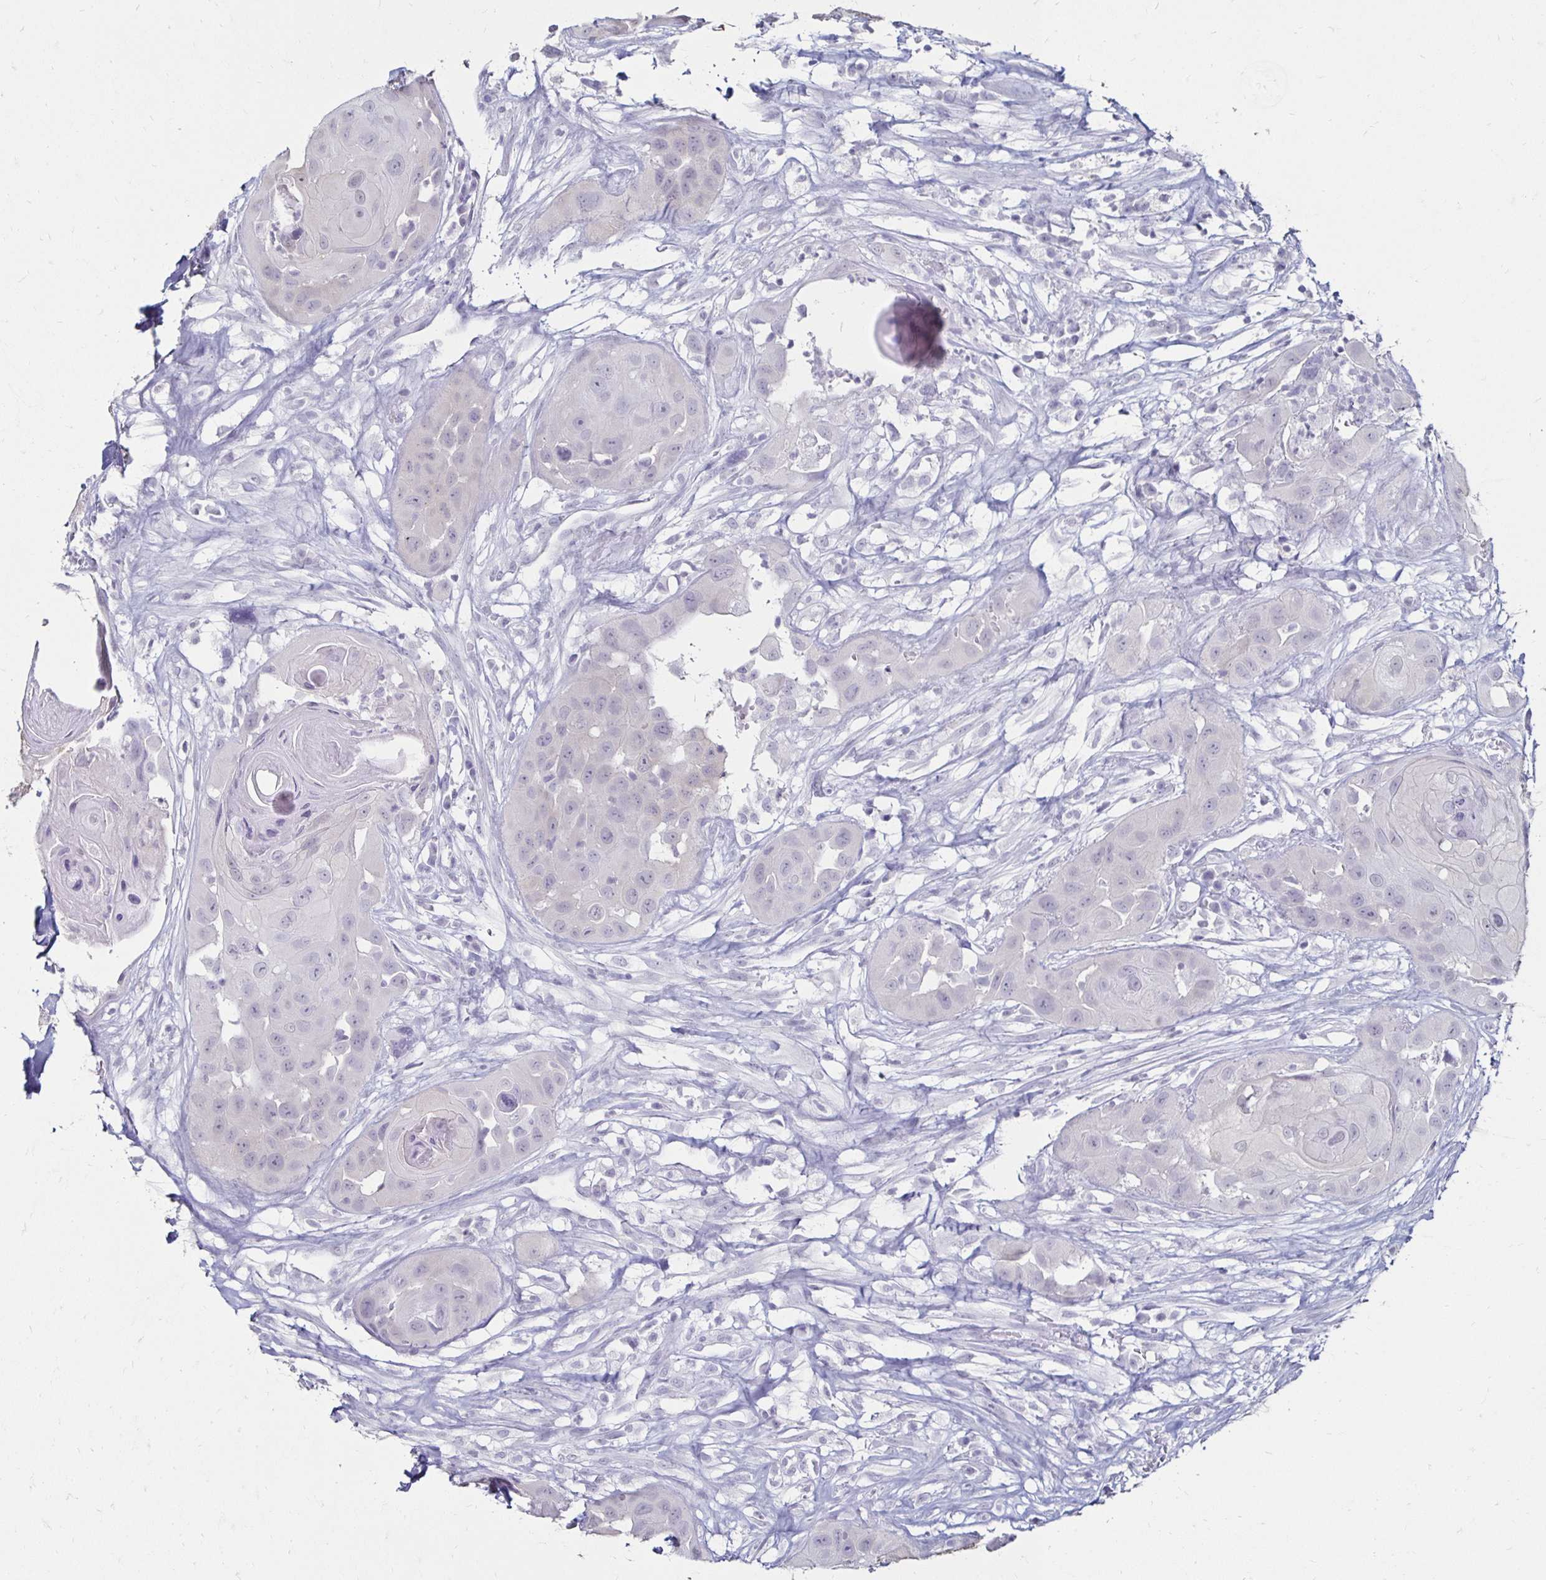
{"staining": {"intensity": "negative", "quantity": "none", "location": "none"}, "tissue": "head and neck cancer", "cell_type": "Tumor cells", "image_type": "cancer", "snomed": [{"axis": "morphology", "description": "Squamous cell carcinoma, NOS"}, {"axis": "topography", "description": "Head-Neck"}], "caption": "The image displays no staining of tumor cells in head and neck cancer.", "gene": "TOMM34", "patient": {"sex": "male", "age": 83}}